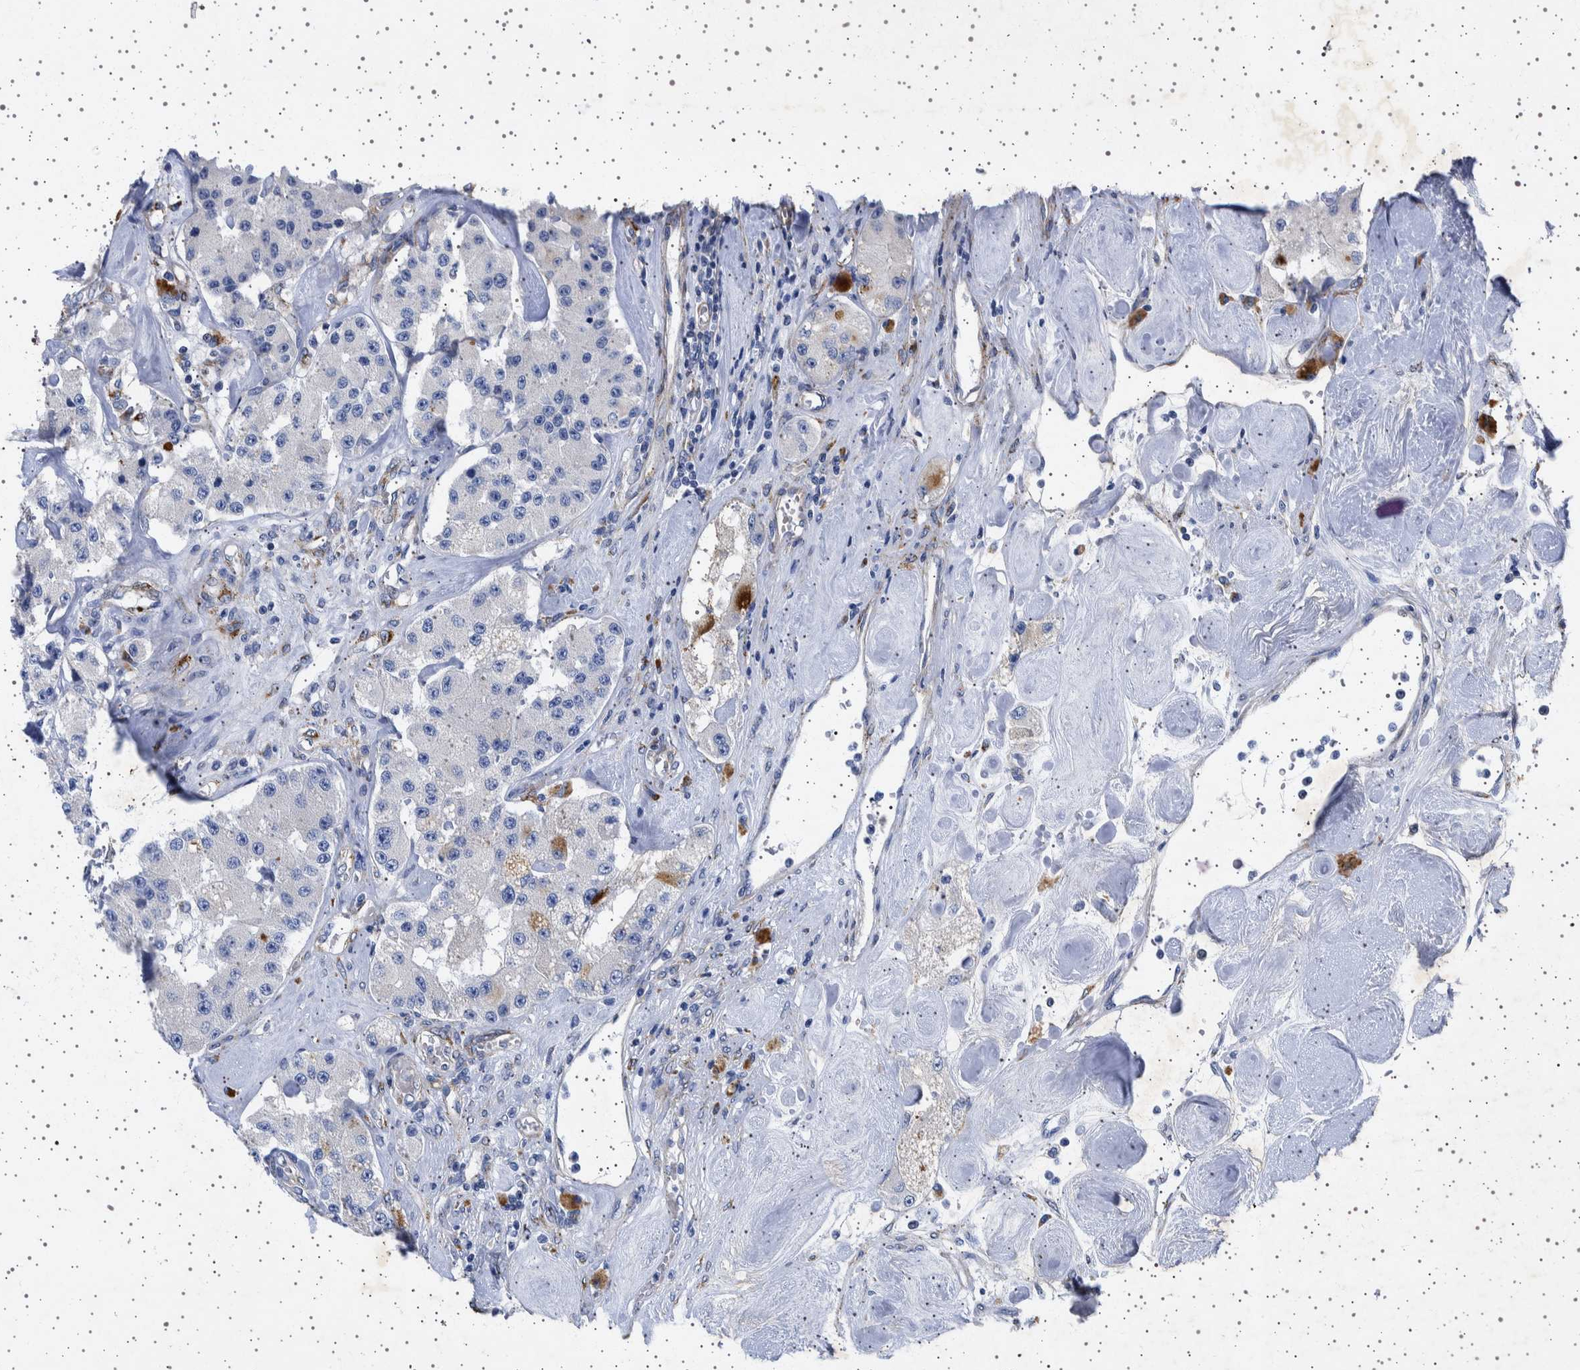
{"staining": {"intensity": "negative", "quantity": "none", "location": "none"}, "tissue": "carcinoid", "cell_type": "Tumor cells", "image_type": "cancer", "snomed": [{"axis": "morphology", "description": "Carcinoid, malignant, NOS"}, {"axis": "topography", "description": "Pancreas"}], "caption": "The immunohistochemistry (IHC) image has no significant positivity in tumor cells of malignant carcinoid tissue. (DAB immunohistochemistry, high magnification).", "gene": "SEPTIN4", "patient": {"sex": "male", "age": 41}}